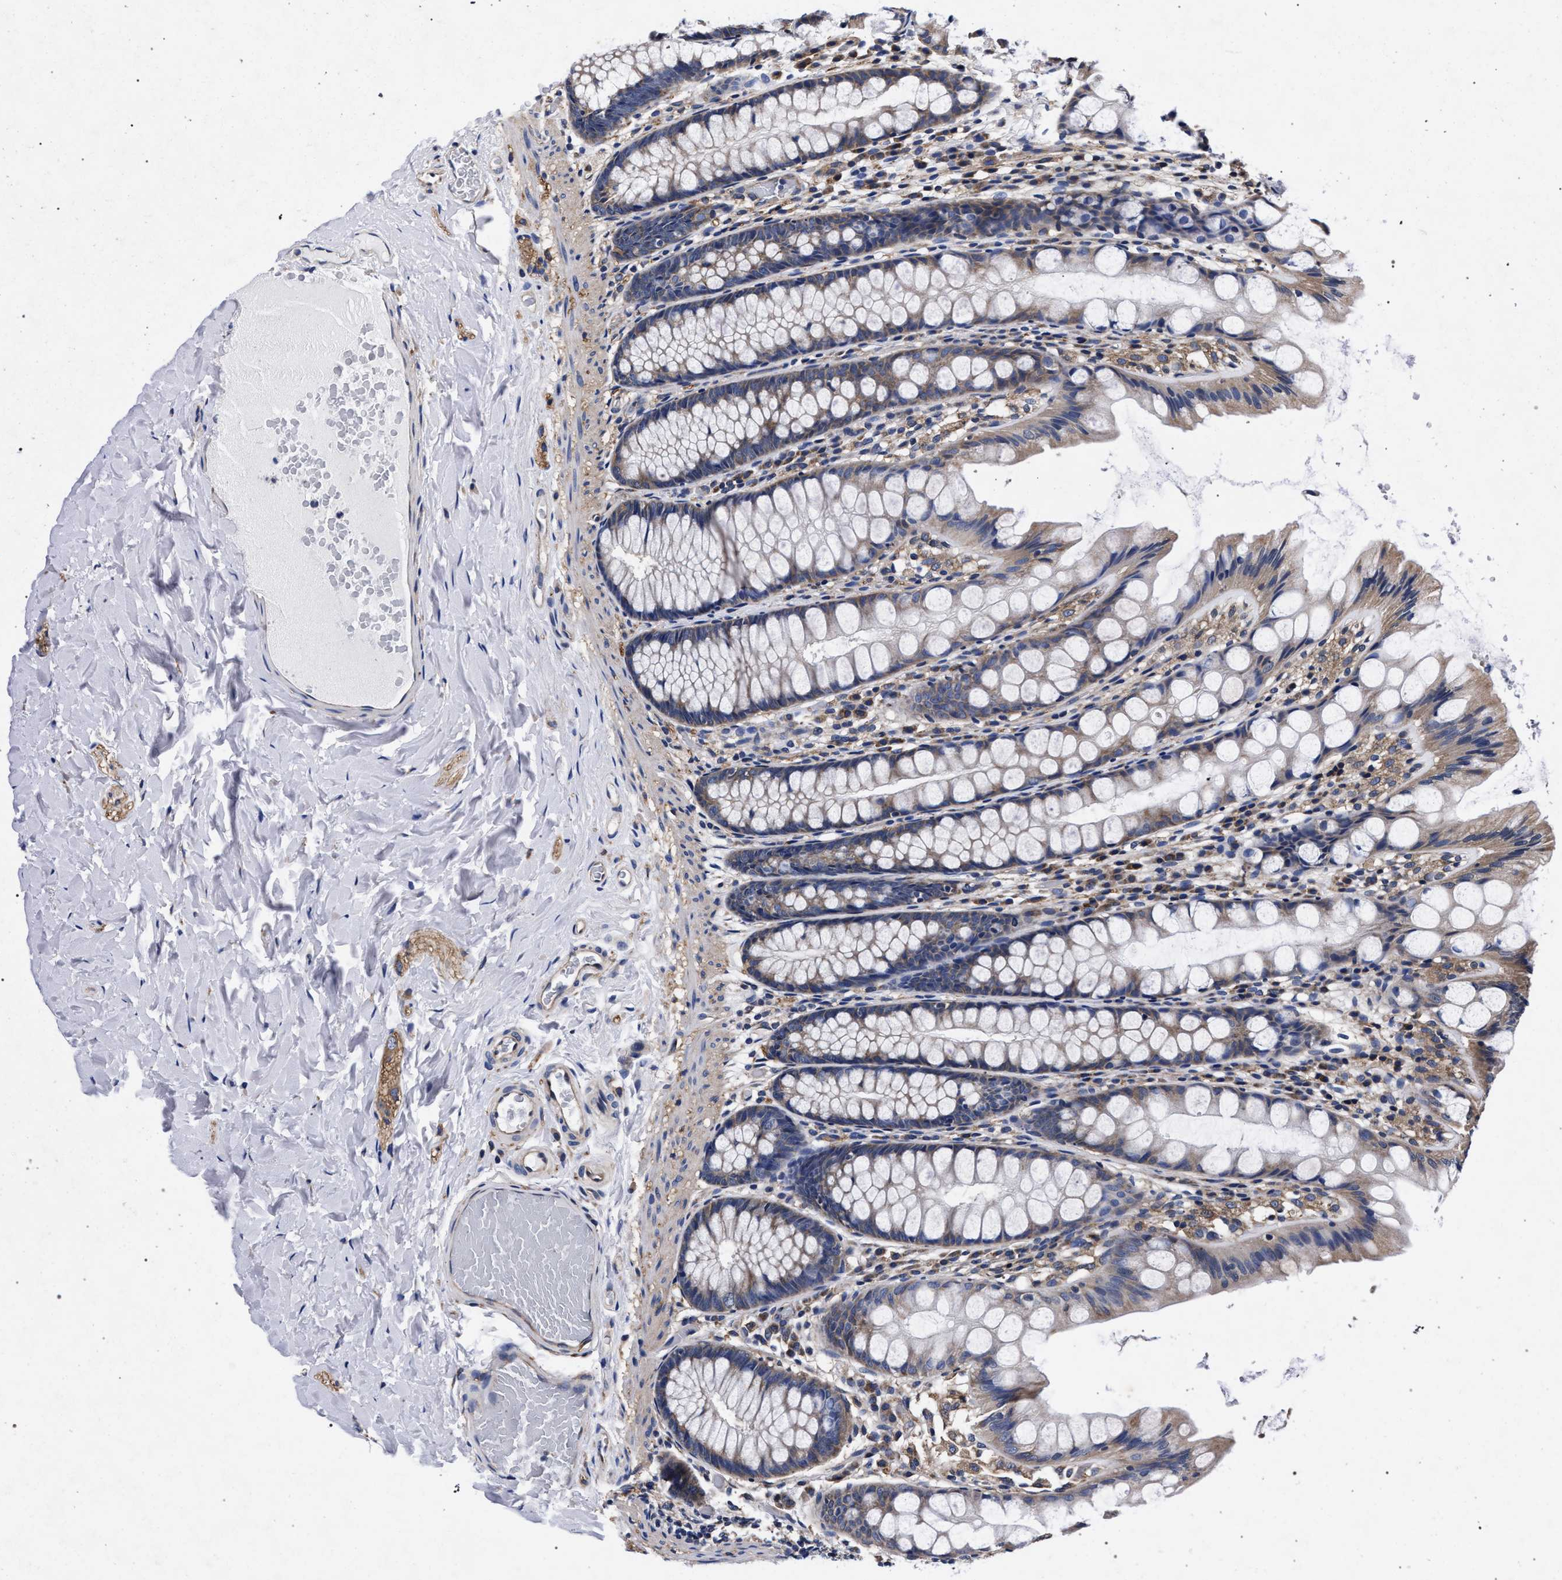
{"staining": {"intensity": "weak", "quantity": "25%-75%", "location": "cytoplasmic/membranous"}, "tissue": "colon", "cell_type": "Endothelial cells", "image_type": "normal", "snomed": [{"axis": "morphology", "description": "Normal tissue, NOS"}, {"axis": "topography", "description": "Colon"}], "caption": "Immunohistochemistry (IHC) (DAB (3,3'-diaminobenzidine)) staining of benign colon demonstrates weak cytoplasmic/membranous protein expression in approximately 25%-75% of endothelial cells.", "gene": "CFAP95", "patient": {"sex": "male", "age": 47}}